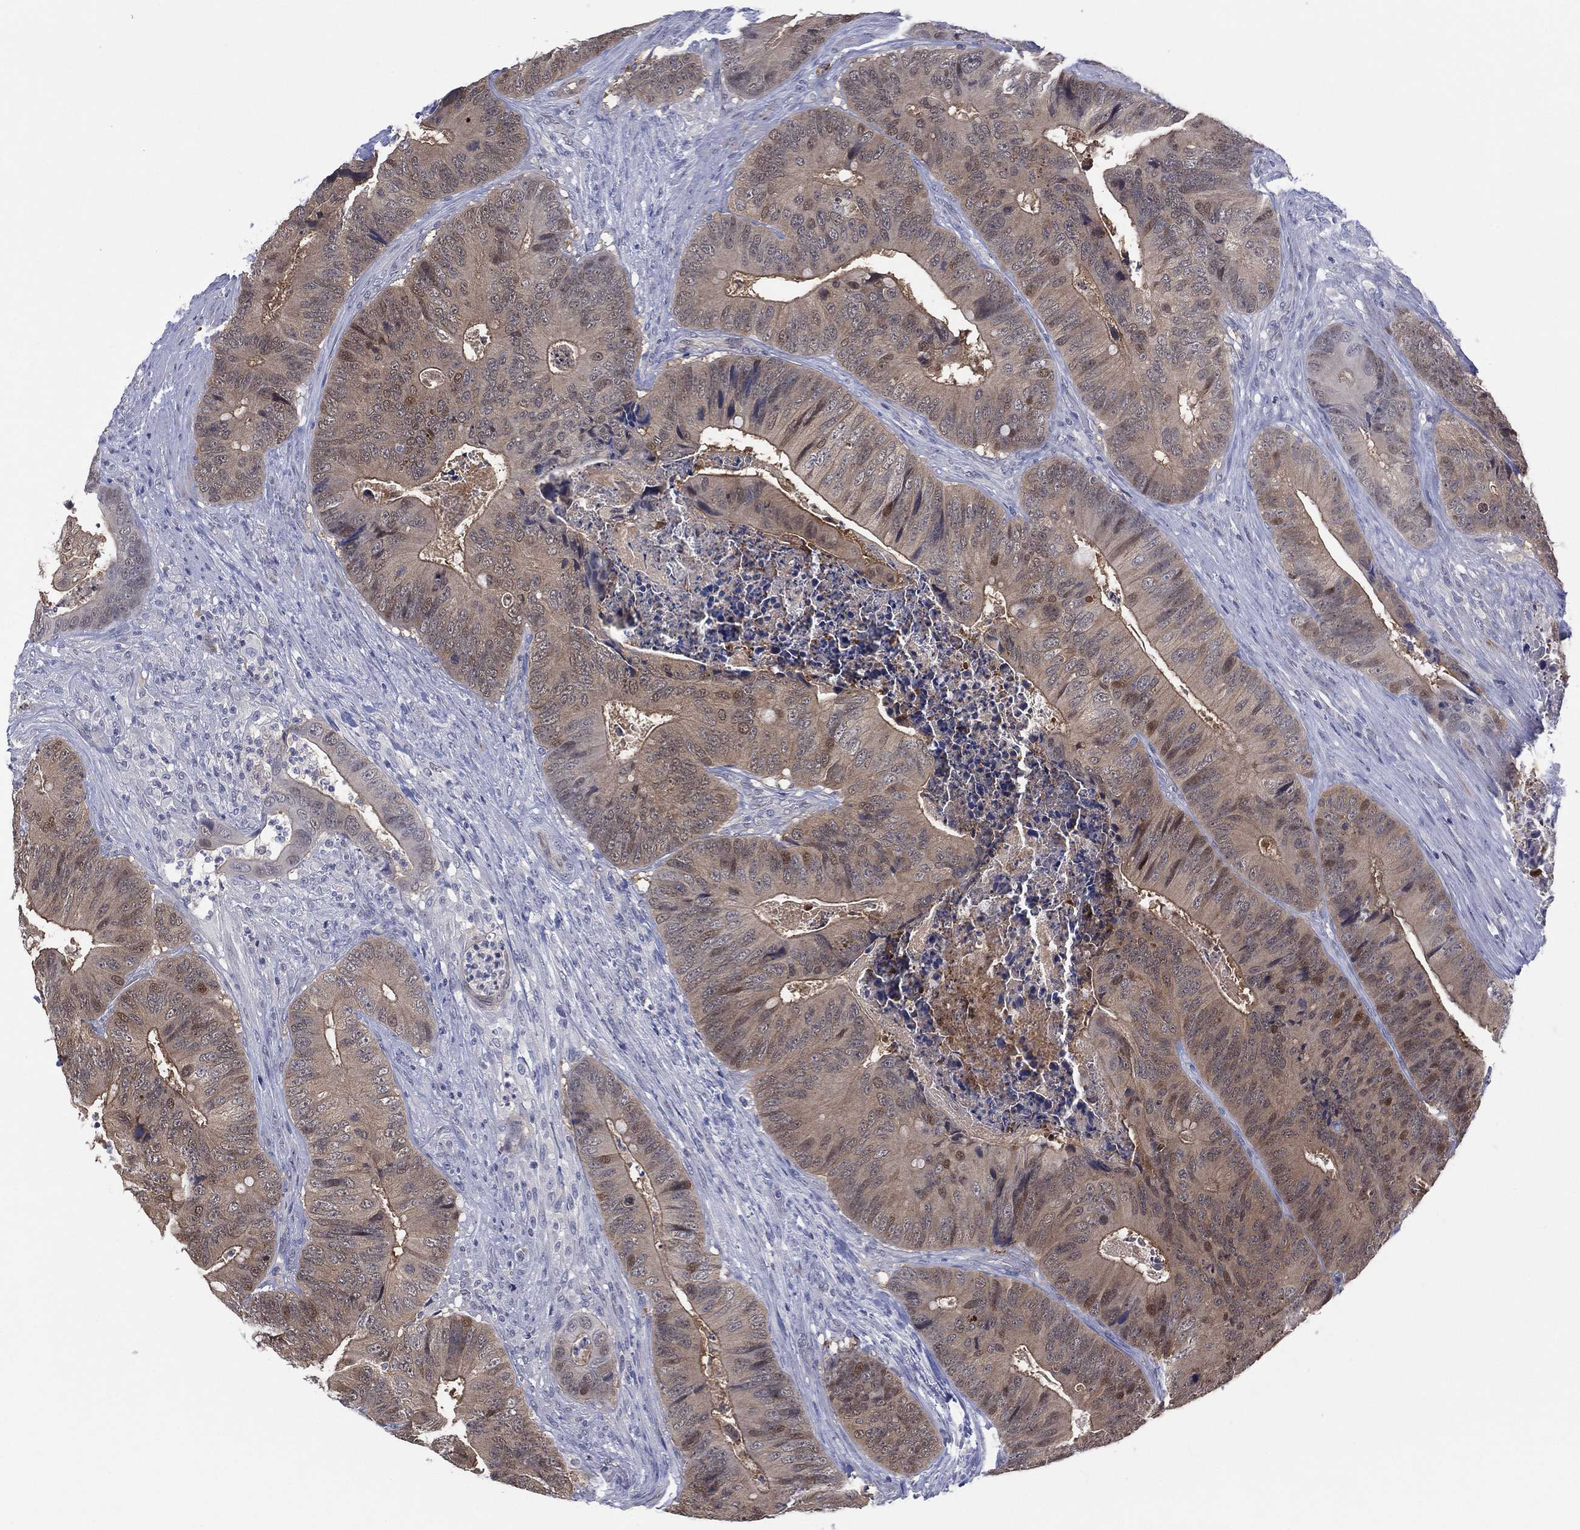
{"staining": {"intensity": "moderate", "quantity": "<25%", "location": "cytoplasmic/membranous,nuclear"}, "tissue": "colorectal cancer", "cell_type": "Tumor cells", "image_type": "cancer", "snomed": [{"axis": "morphology", "description": "Adenocarcinoma, NOS"}, {"axis": "topography", "description": "Colon"}], "caption": "Colorectal cancer tissue demonstrates moderate cytoplasmic/membranous and nuclear staining in approximately <25% of tumor cells", "gene": "DDAH1", "patient": {"sex": "male", "age": 84}}